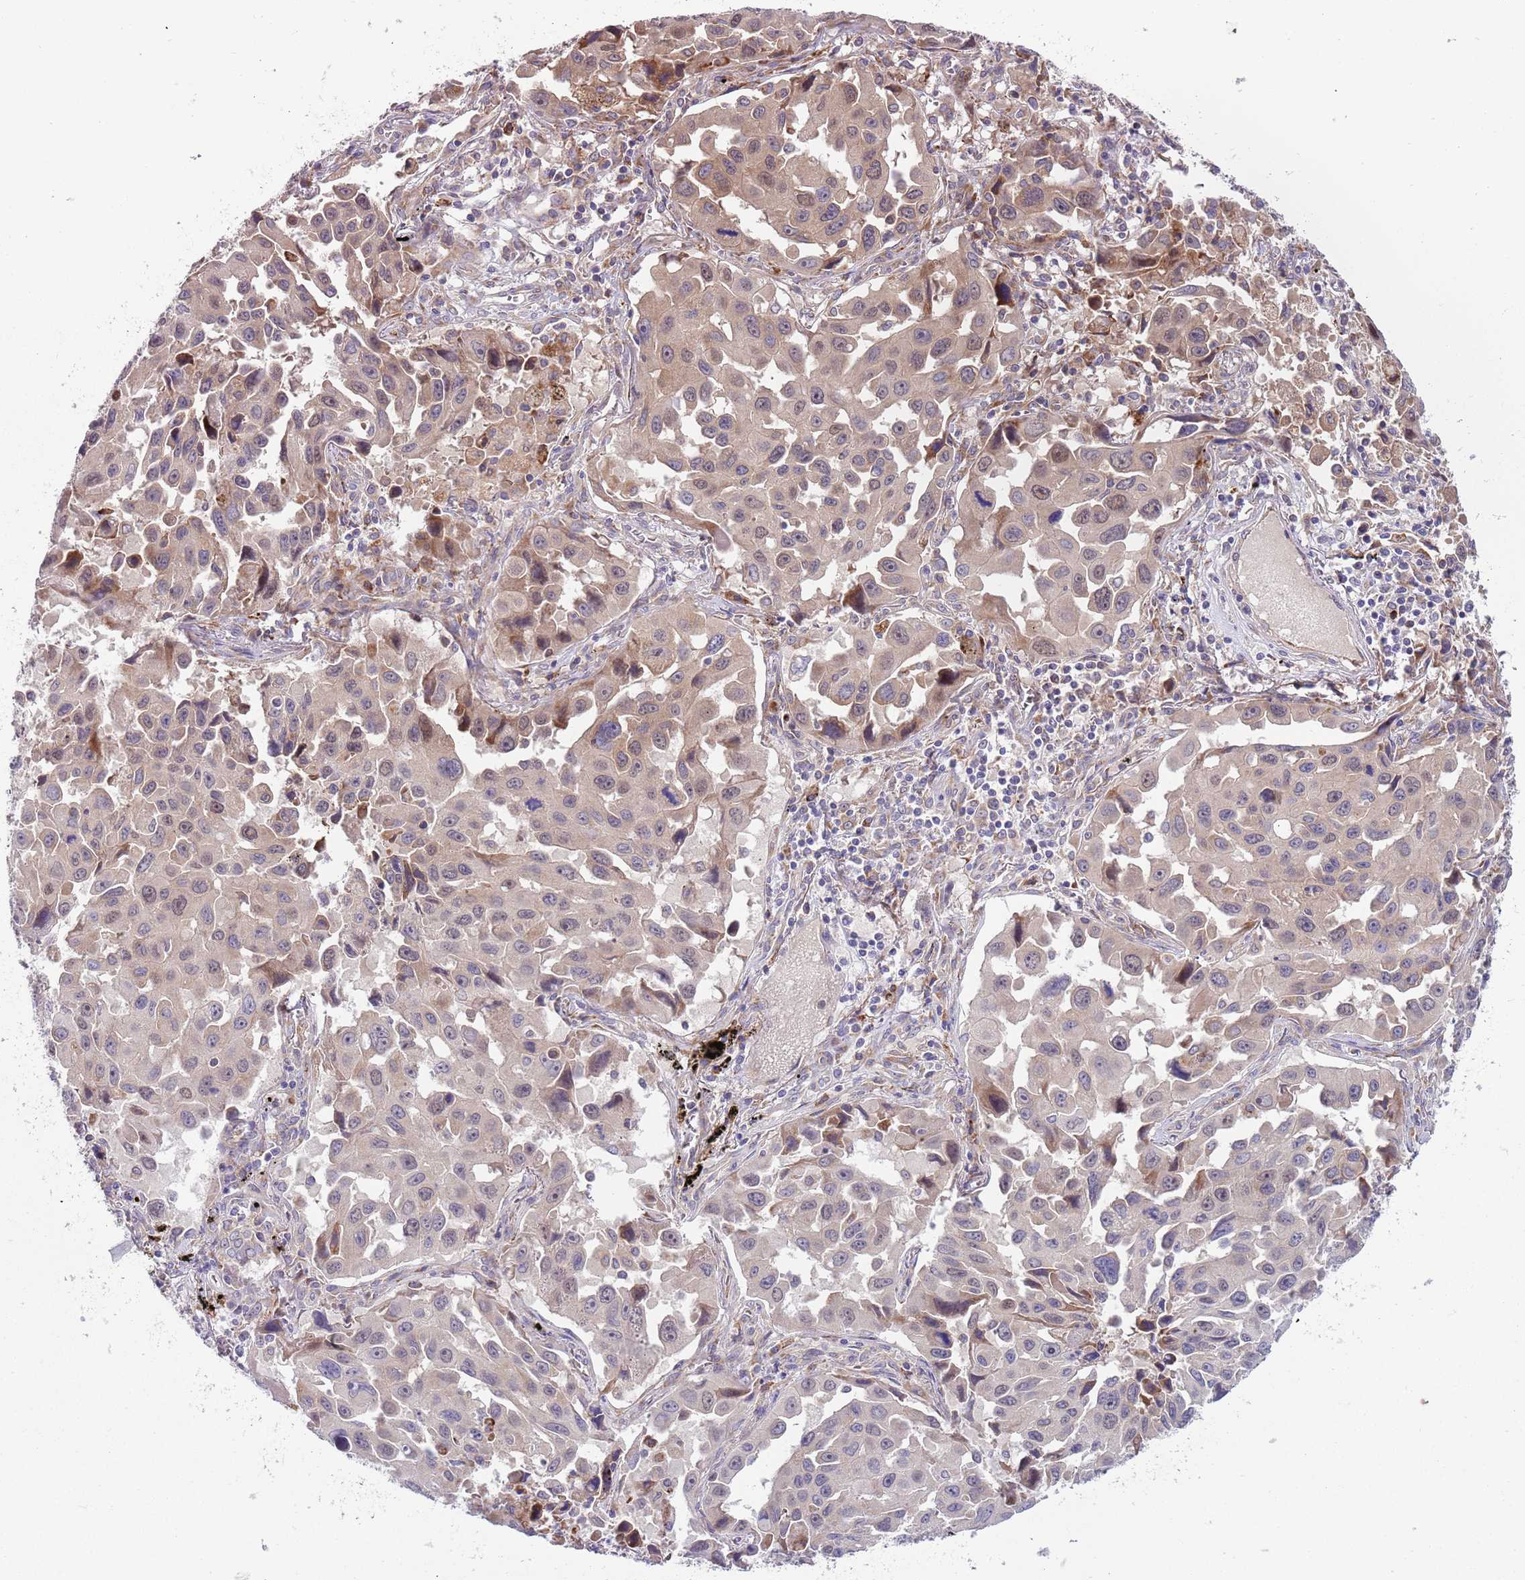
{"staining": {"intensity": "moderate", "quantity": ">75%", "location": "cytoplasmic/membranous"}, "tissue": "lung cancer", "cell_type": "Tumor cells", "image_type": "cancer", "snomed": [{"axis": "morphology", "description": "Adenocarcinoma, NOS"}, {"axis": "topography", "description": "Lung"}], "caption": "High-power microscopy captured an immunohistochemistry image of adenocarcinoma (lung), revealing moderate cytoplasmic/membranous expression in about >75% of tumor cells.", "gene": "VWCE", "patient": {"sex": "male", "age": 66}}